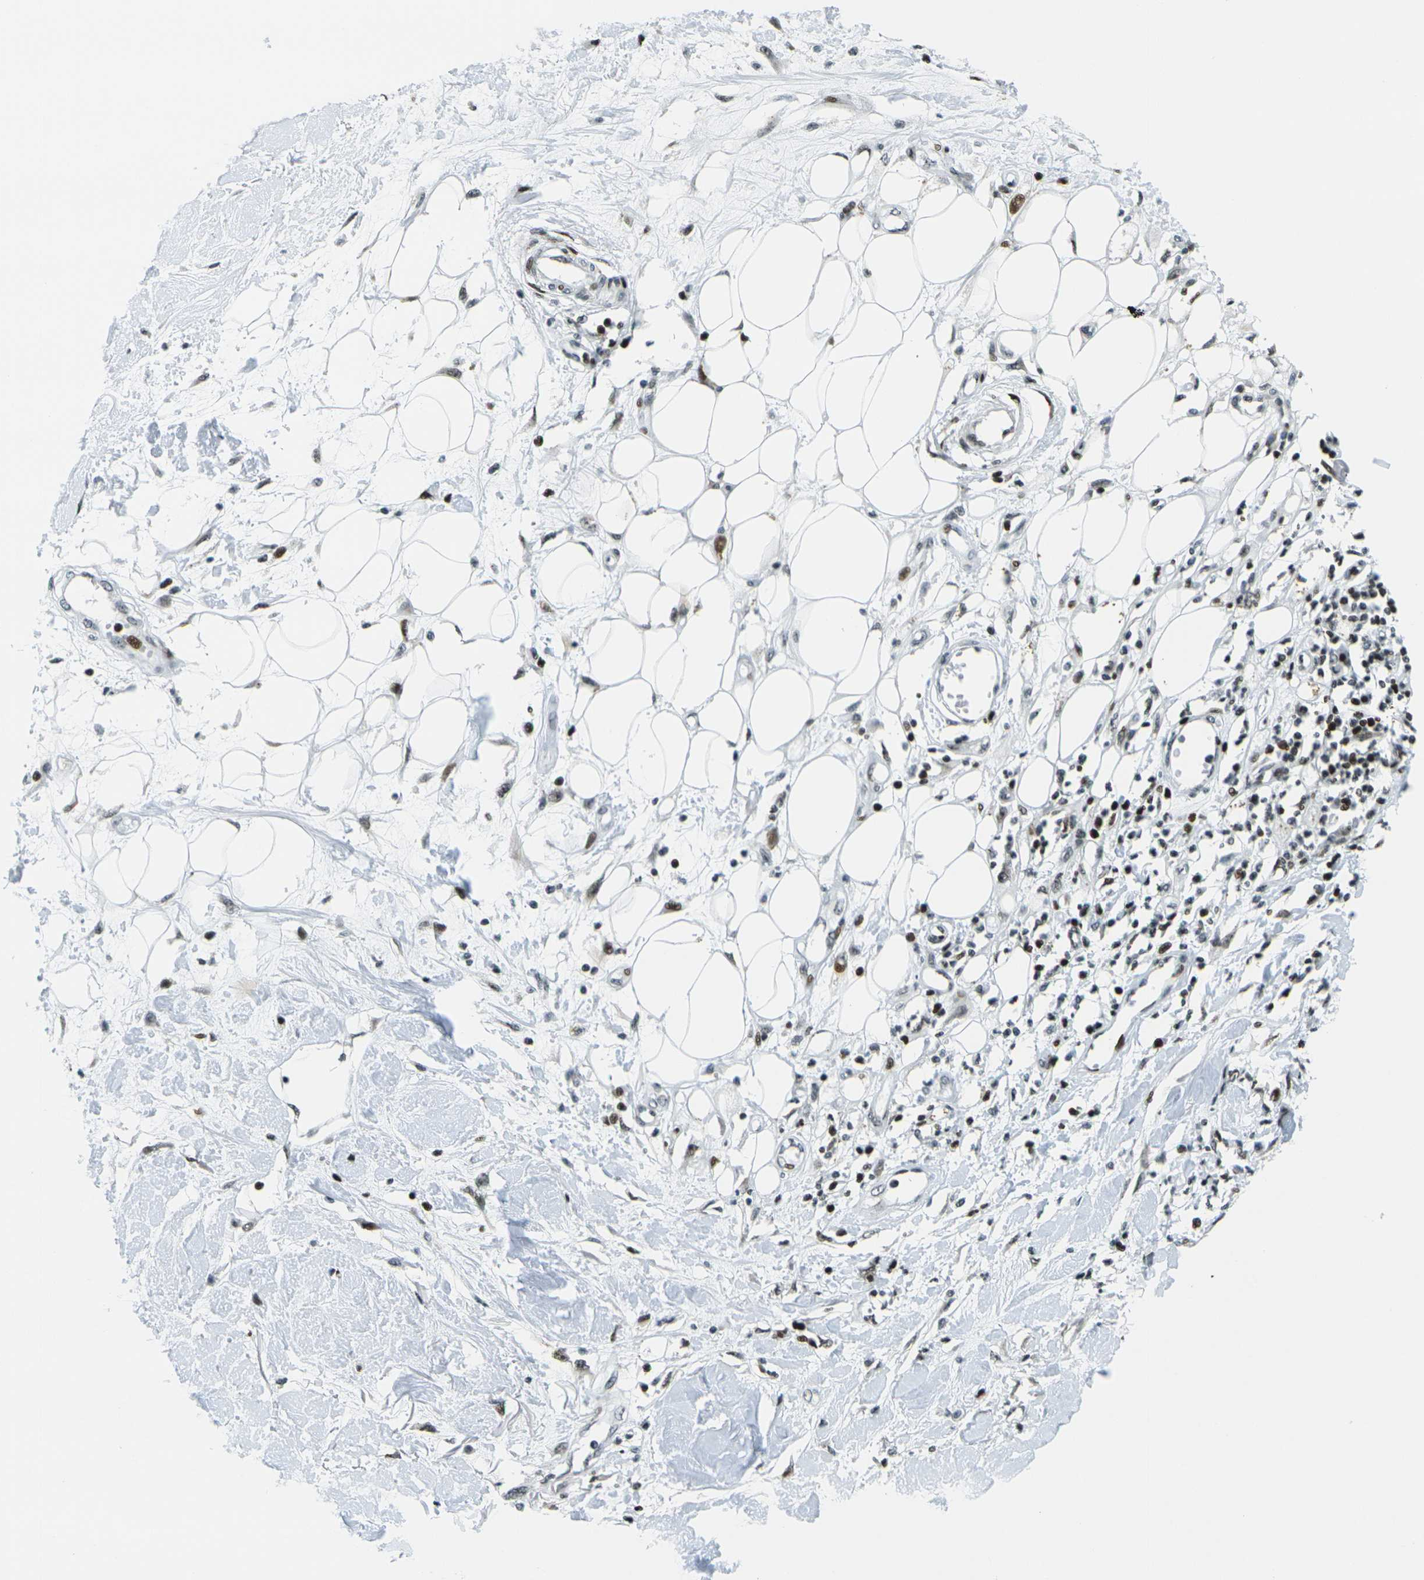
{"staining": {"intensity": "moderate", "quantity": ">75%", "location": "nuclear"}, "tissue": "adipose tissue", "cell_type": "Adipocytes", "image_type": "normal", "snomed": [{"axis": "morphology", "description": "Normal tissue, NOS"}, {"axis": "morphology", "description": "Squamous cell carcinoma, NOS"}, {"axis": "topography", "description": "Skin"}, {"axis": "topography", "description": "Peripheral nerve tissue"}], "caption": "Brown immunohistochemical staining in benign human adipose tissue demonstrates moderate nuclear staining in approximately >75% of adipocytes.", "gene": "H3", "patient": {"sex": "male", "age": 83}}